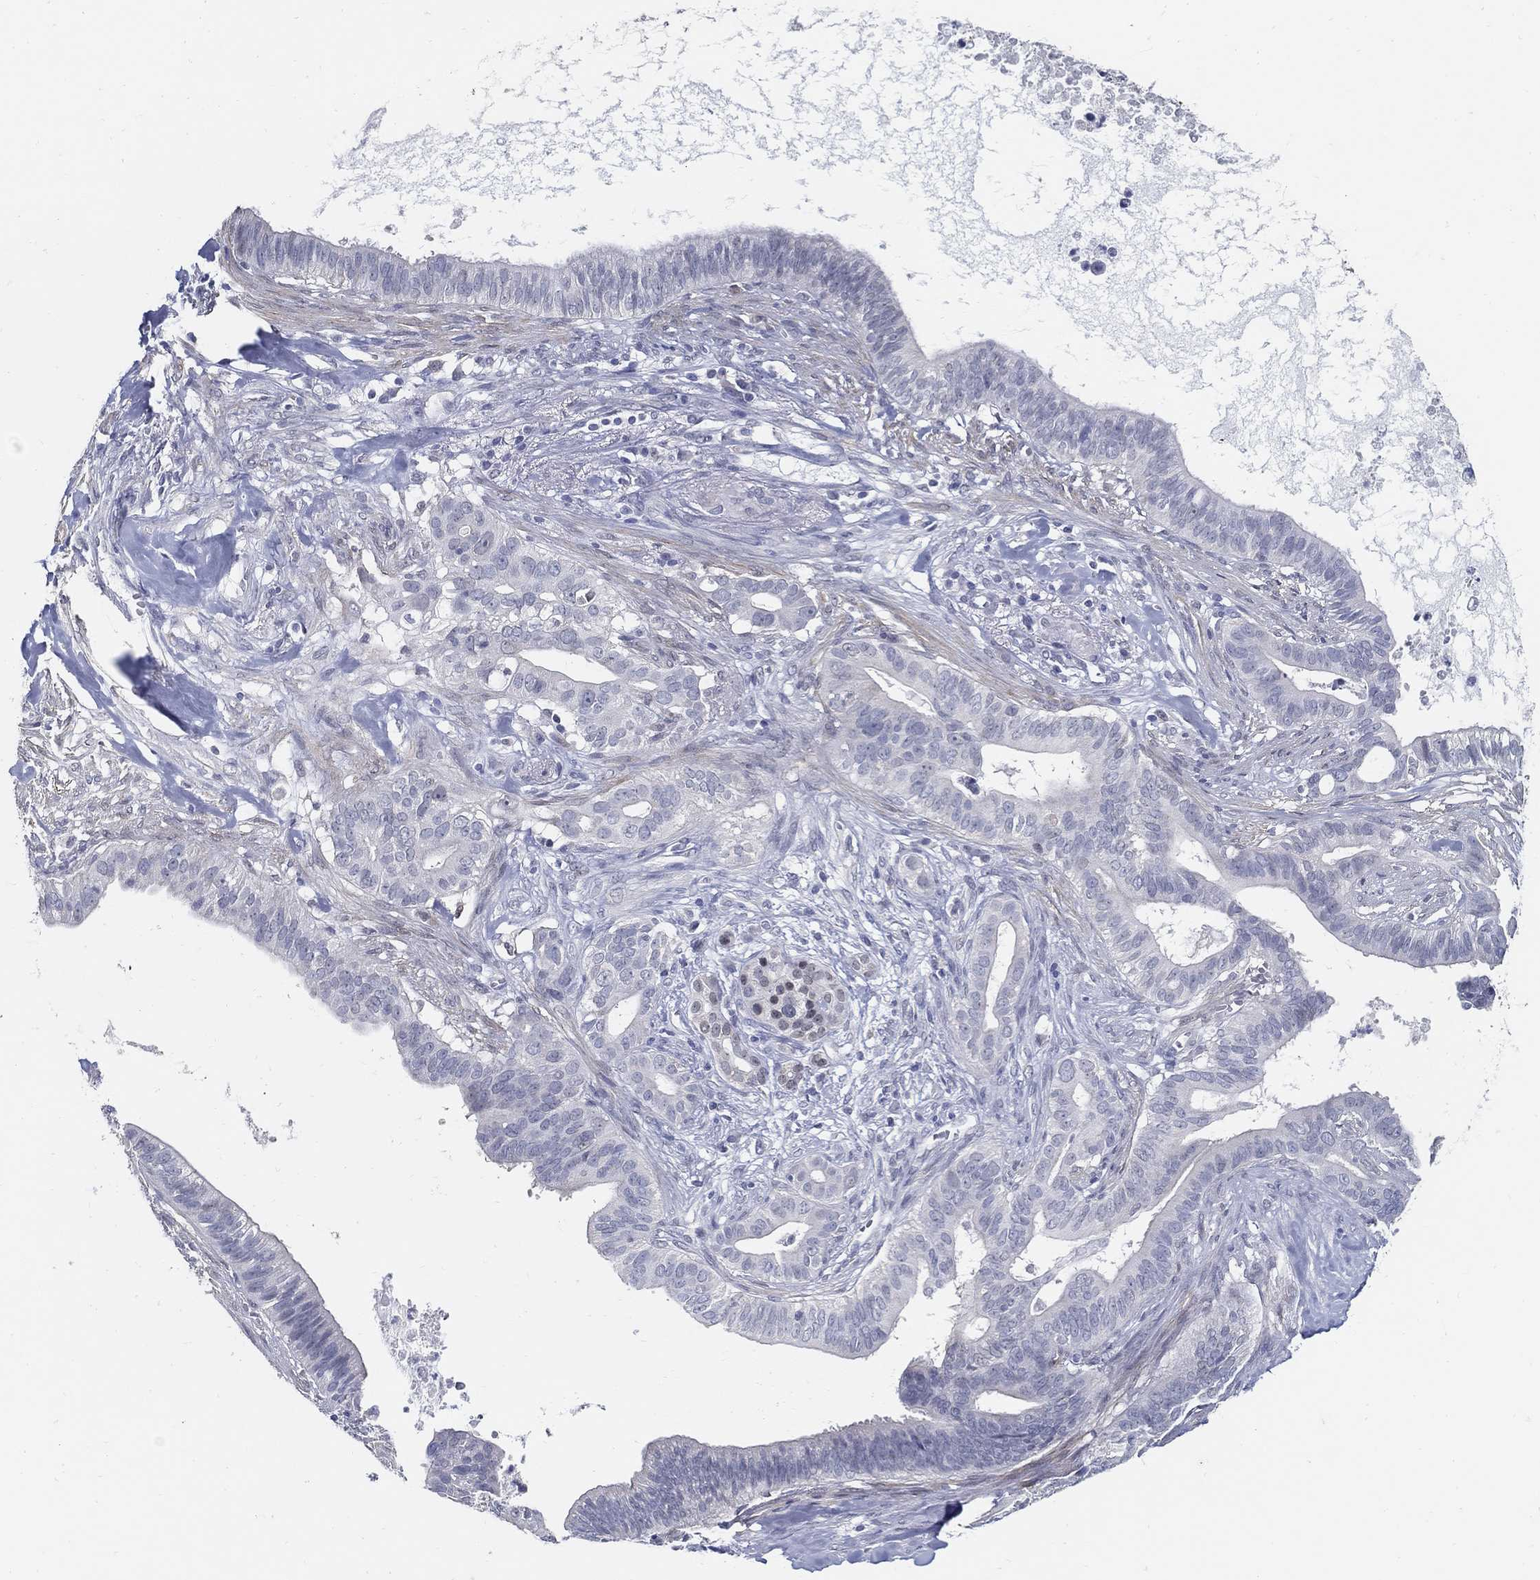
{"staining": {"intensity": "negative", "quantity": "none", "location": "none"}, "tissue": "pancreatic cancer", "cell_type": "Tumor cells", "image_type": "cancer", "snomed": [{"axis": "morphology", "description": "Adenocarcinoma, NOS"}, {"axis": "topography", "description": "Pancreas"}], "caption": "Pancreatic adenocarcinoma stained for a protein using immunohistochemistry (IHC) reveals no positivity tumor cells.", "gene": "USP29", "patient": {"sex": "male", "age": 61}}